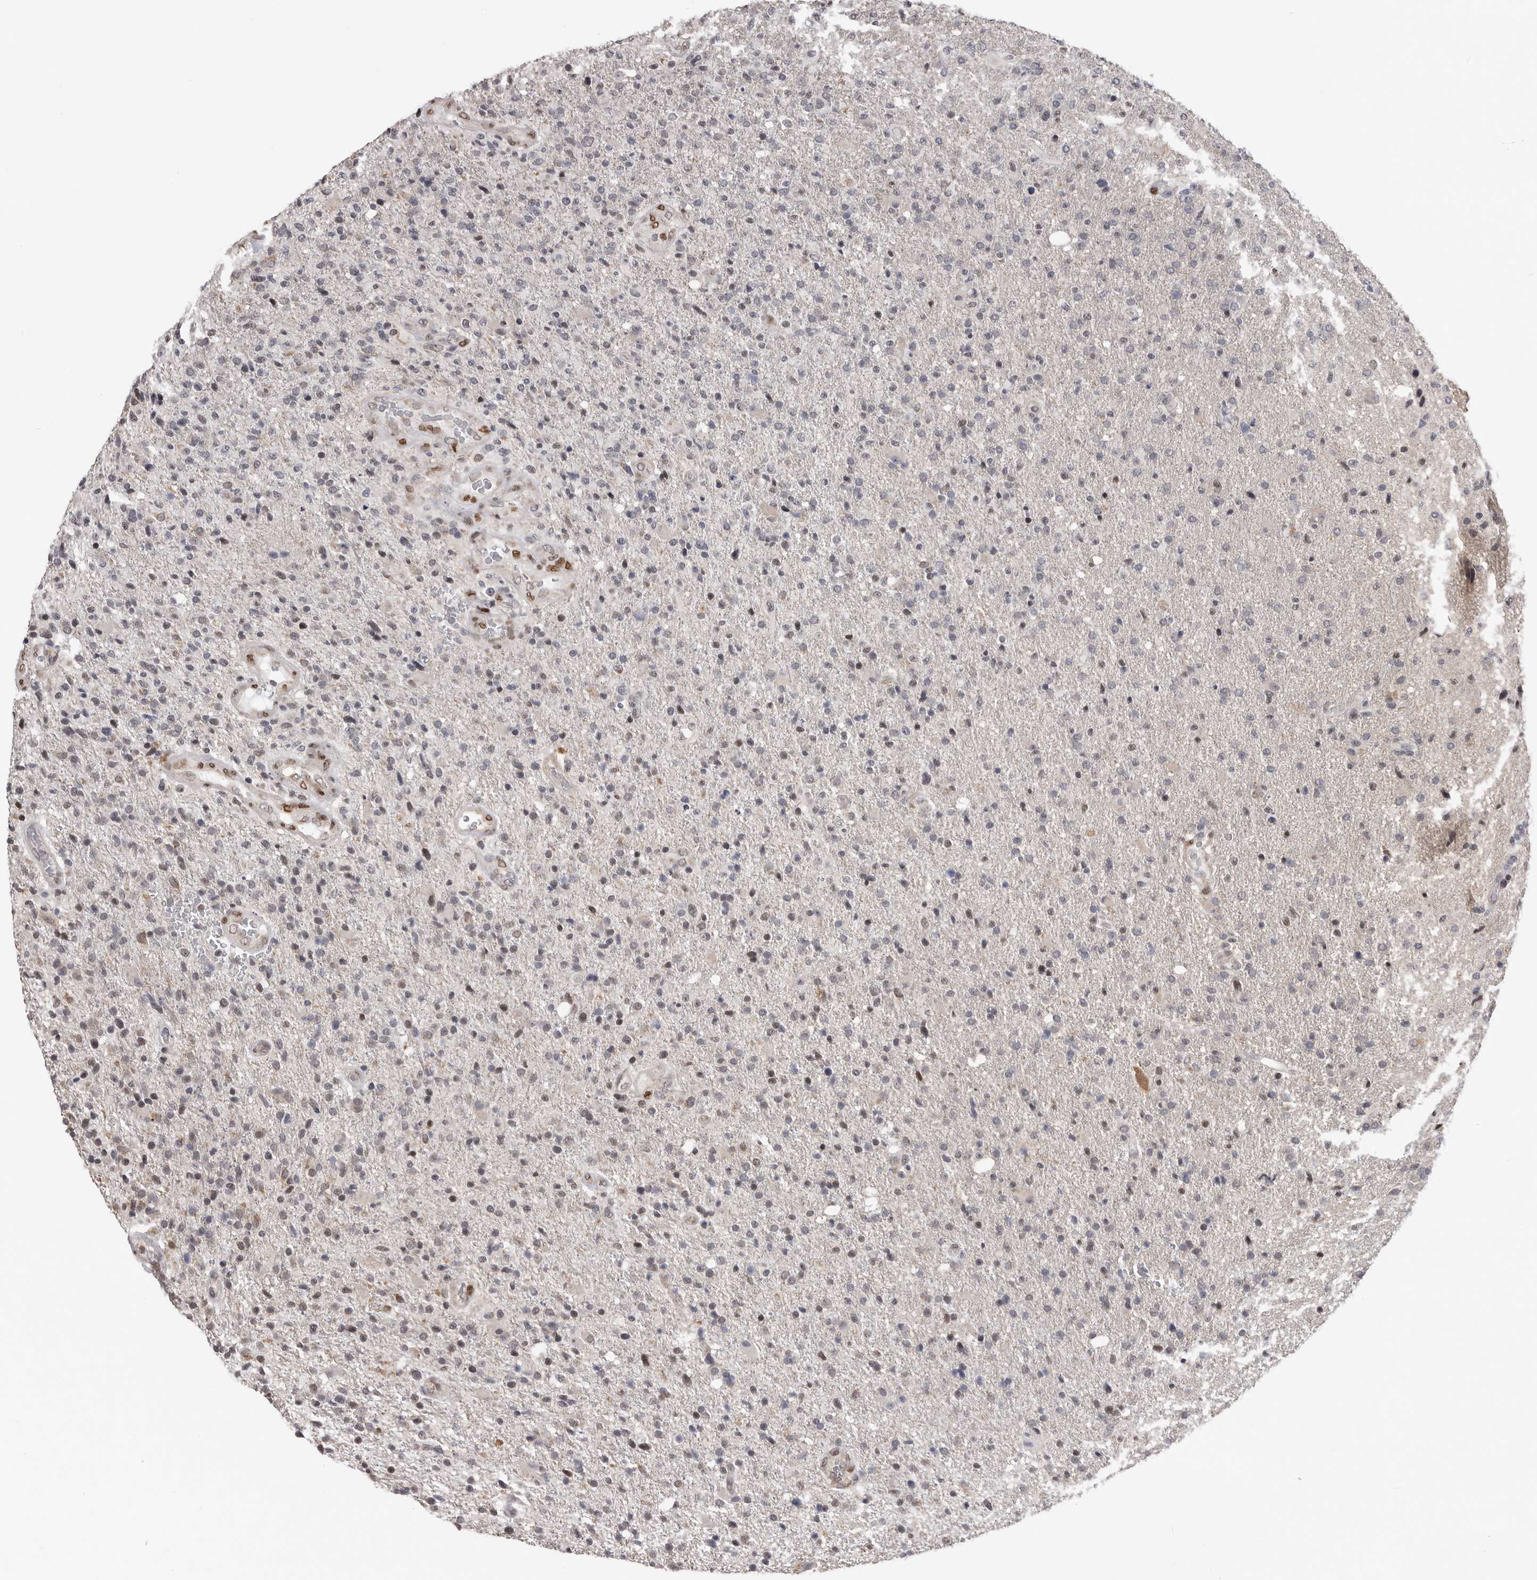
{"staining": {"intensity": "negative", "quantity": "none", "location": "none"}, "tissue": "glioma", "cell_type": "Tumor cells", "image_type": "cancer", "snomed": [{"axis": "morphology", "description": "Glioma, malignant, High grade"}, {"axis": "topography", "description": "Brain"}], "caption": "An immunohistochemistry image of glioma is shown. There is no staining in tumor cells of glioma.", "gene": "SMARCC1", "patient": {"sex": "male", "age": 72}}